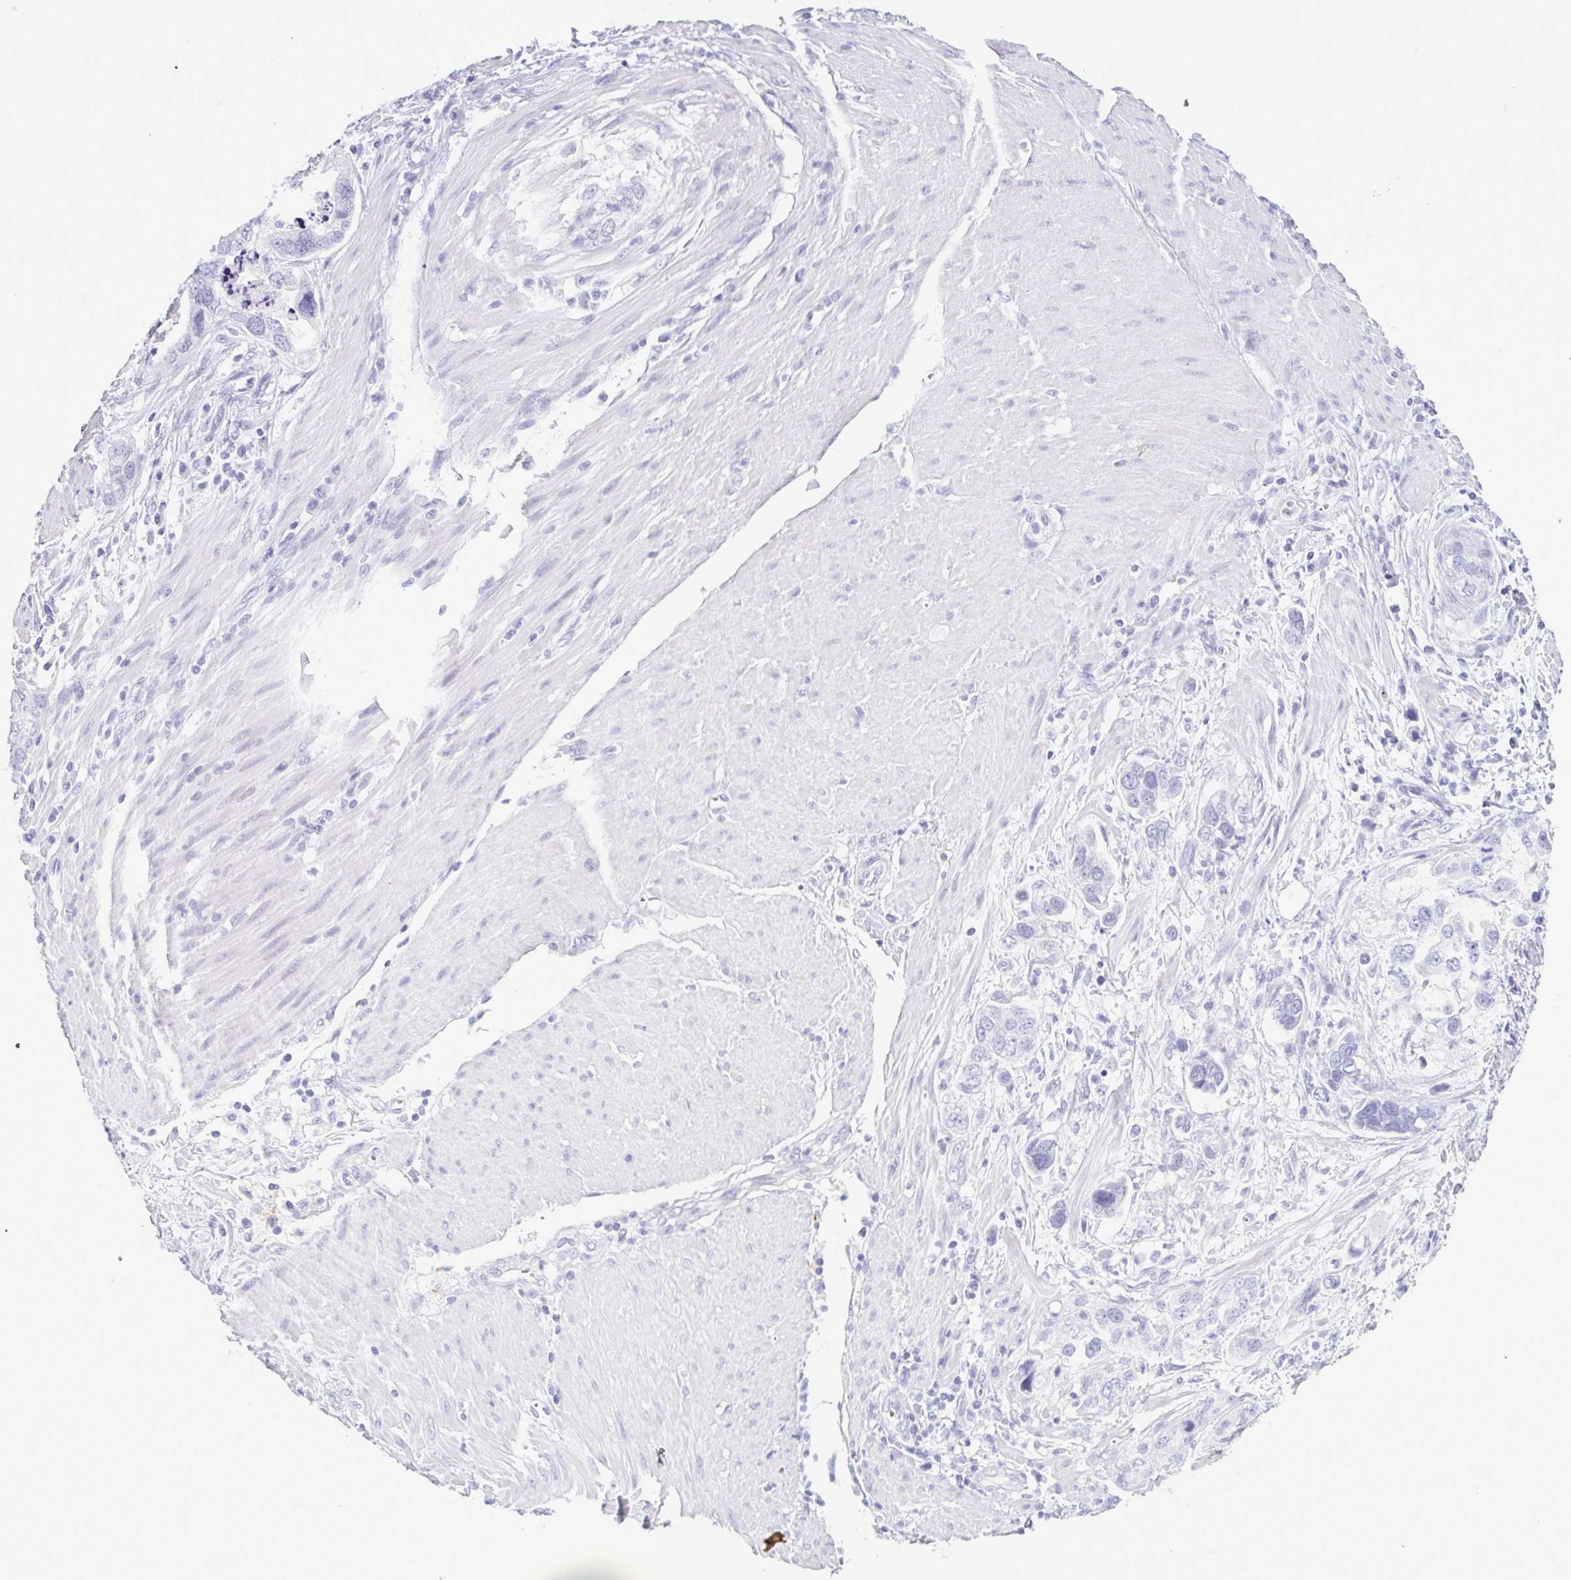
{"staining": {"intensity": "negative", "quantity": "none", "location": "none"}, "tissue": "stomach cancer", "cell_type": "Tumor cells", "image_type": "cancer", "snomed": [{"axis": "morphology", "description": "Adenocarcinoma, NOS"}, {"axis": "topography", "description": "Stomach, lower"}], "caption": "High magnification brightfield microscopy of stomach adenocarcinoma stained with DAB (brown) and counterstained with hematoxylin (blue): tumor cells show no significant positivity.", "gene": "LTF", "patient": {"sex": "female", "age": 93}}